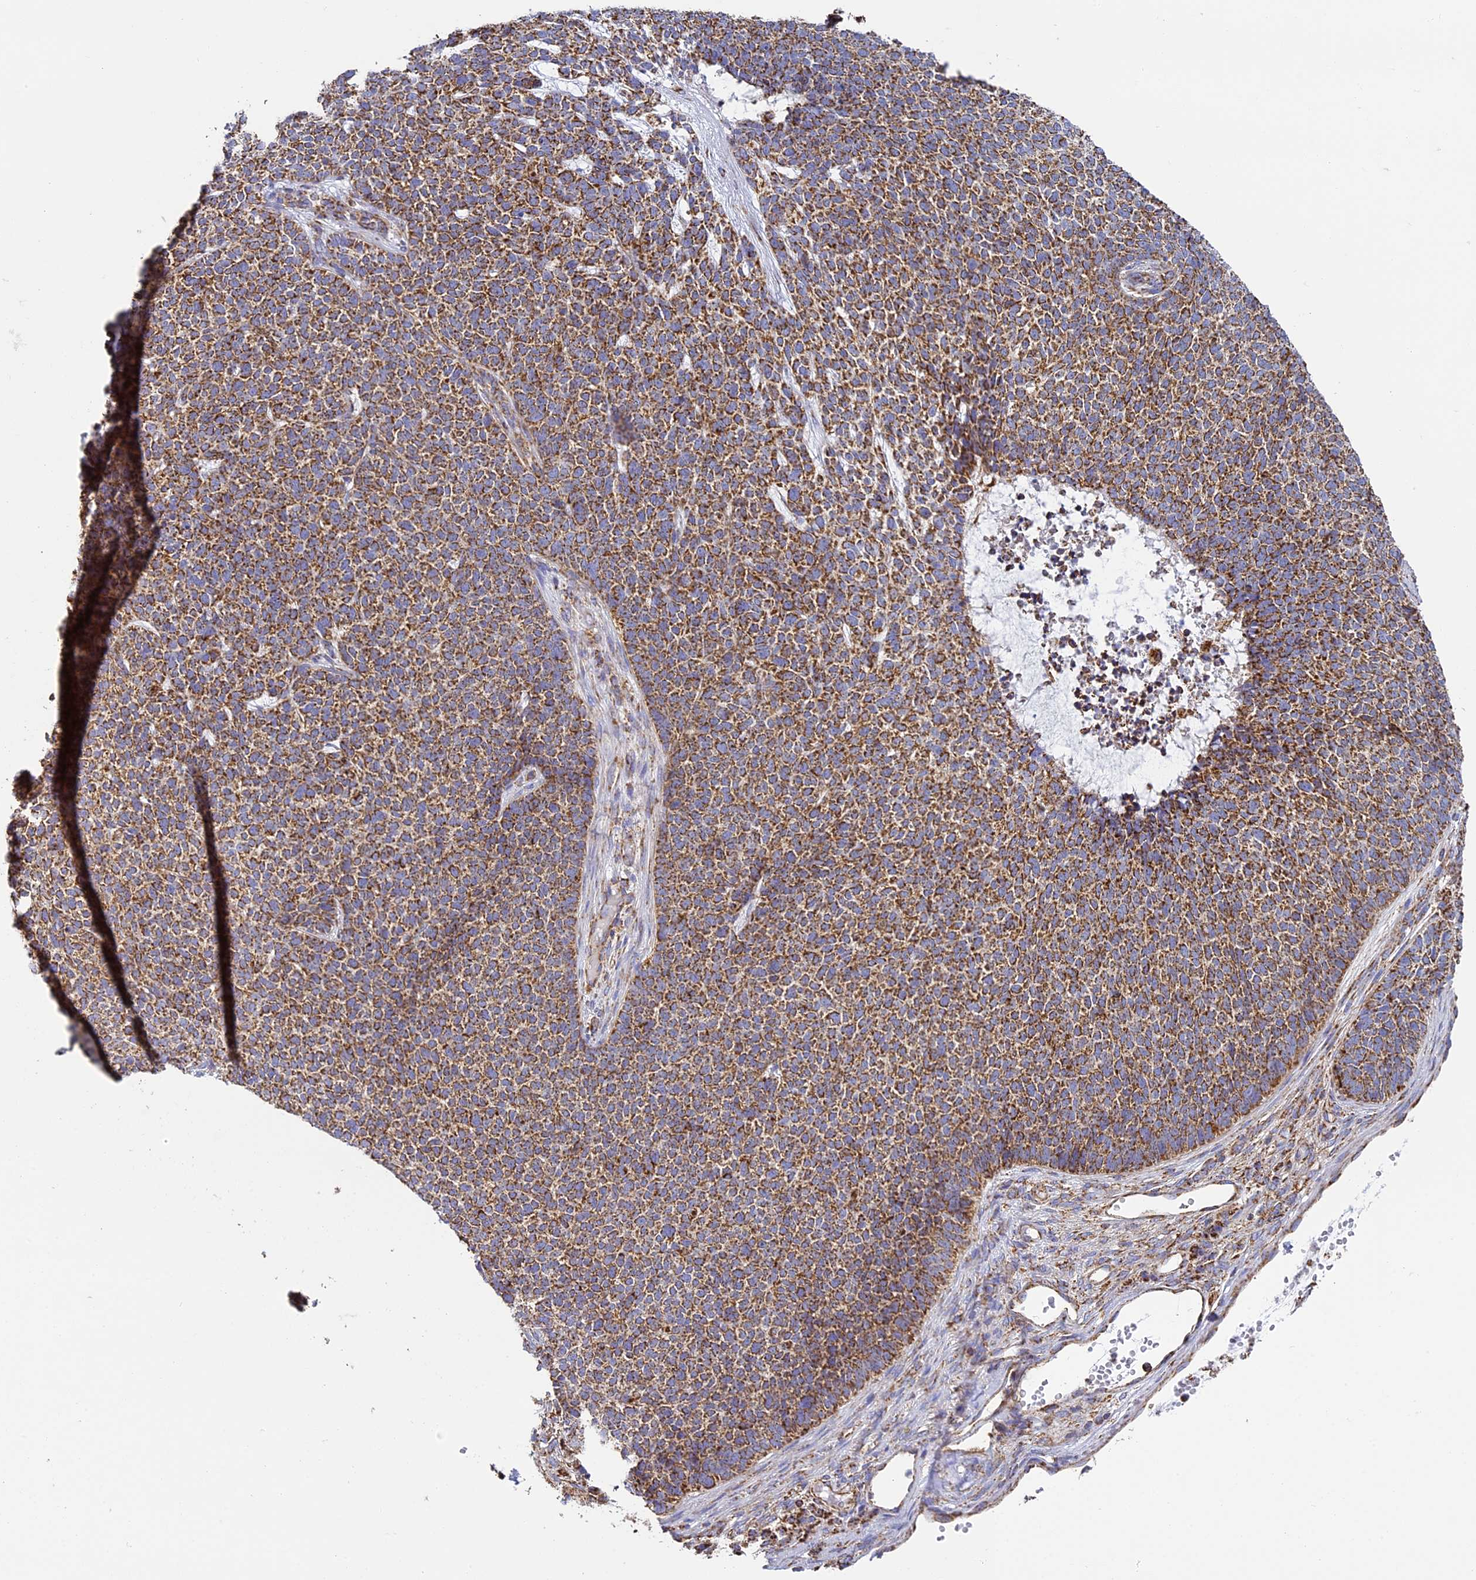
{"staining": {"intensity": "moderate", "quantity": ">75%", "location": "cytoplasmic/membranous"}, "tissue": "skin cancer", "cell_type": "Tumor cells", "image_type": "cancer", "snomed": [{"axis": "morphology", "description": "Basal cell carcinoma"}, {"axis": "topography", "description": "Skin"}], "caption": "Approximately >75% of tumor cells in human skin basal cell carcinoma display moderate cytoplasmic/membranous protein staining as visualized by brown immunohistochemical staining.", "gene": "STK17A", "patient": {"sex": "female", "age": 84}}